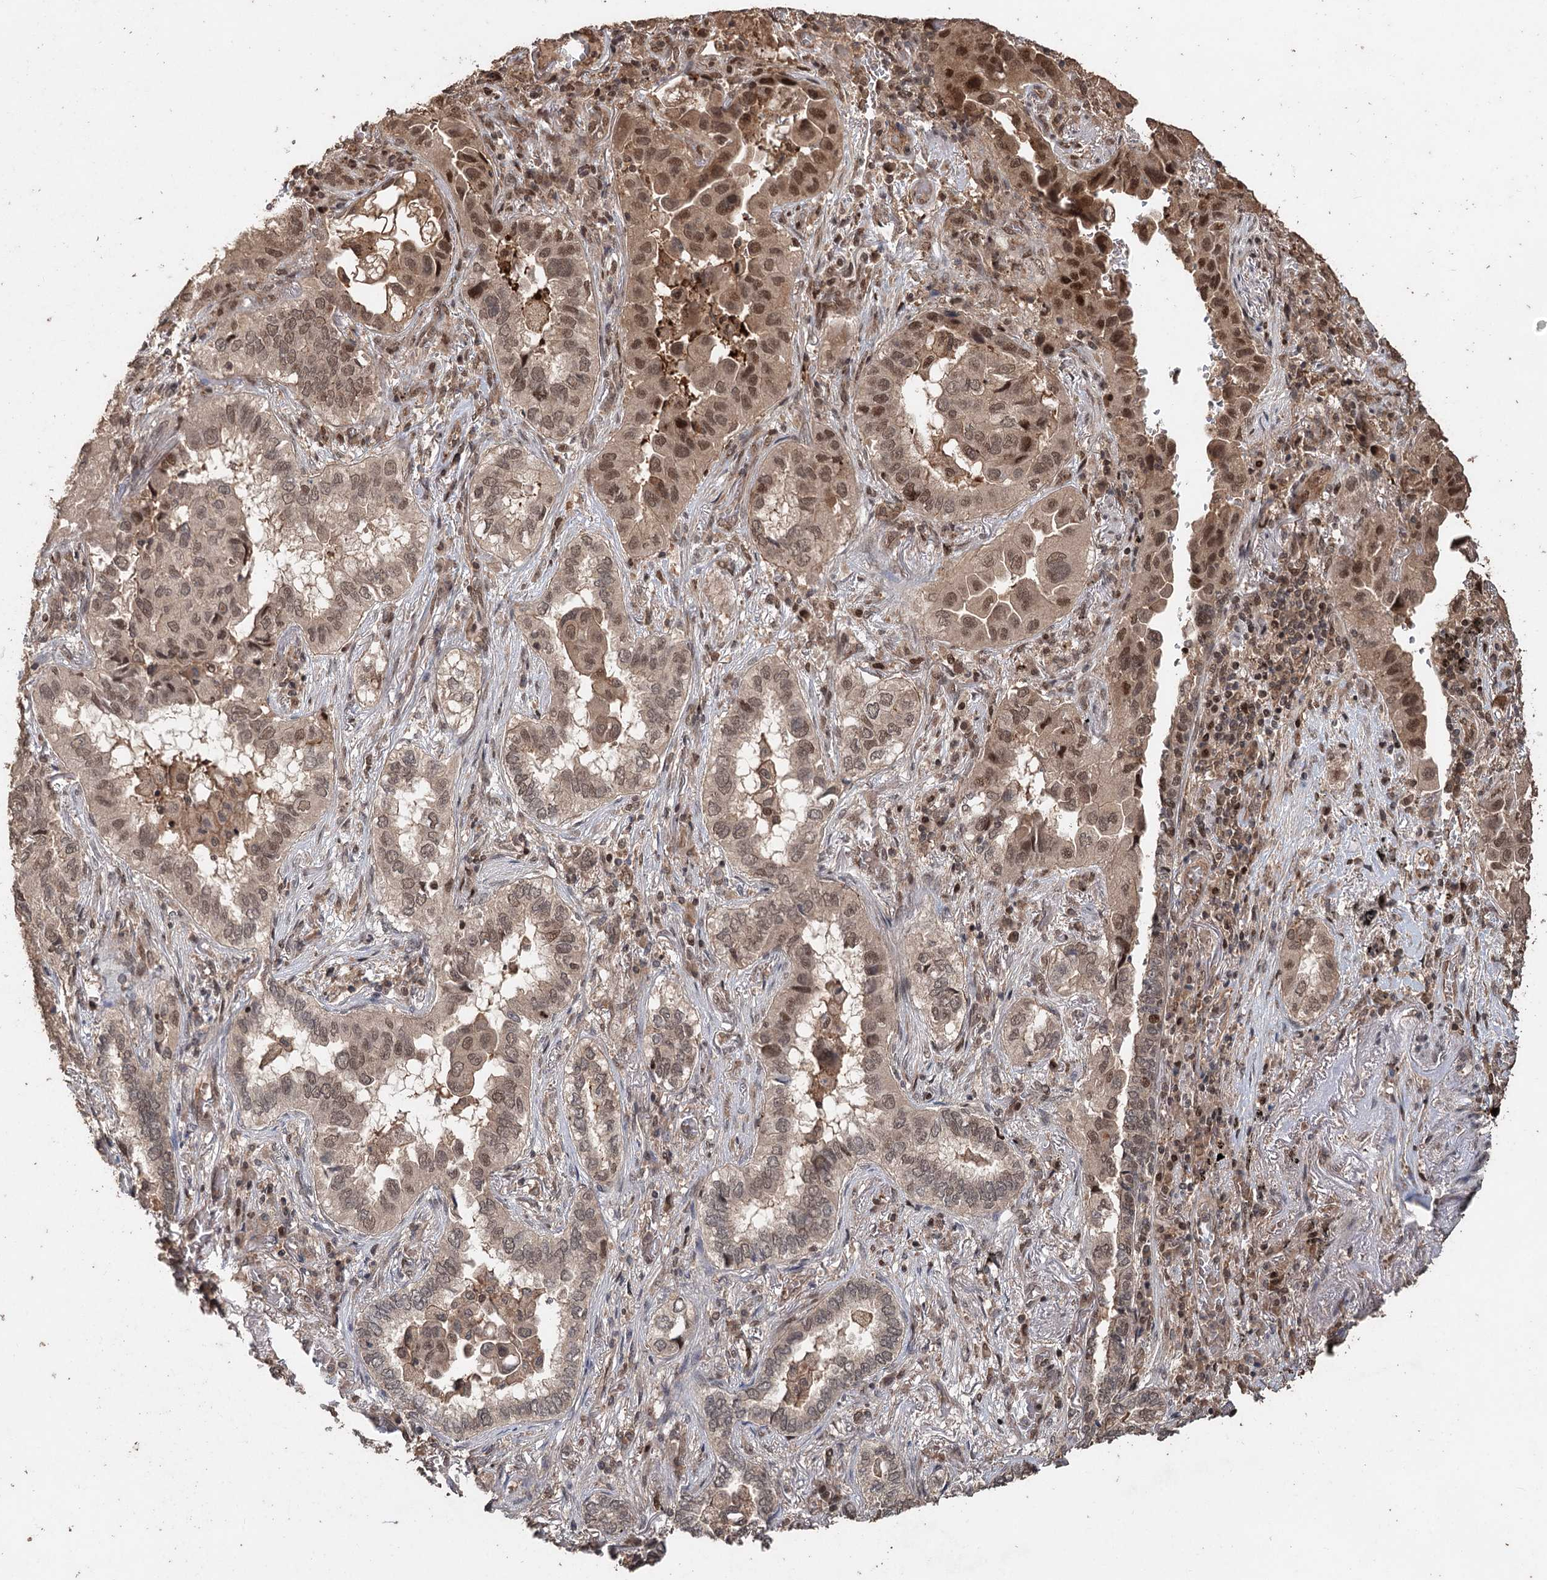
{"staining": {"intensity": "moderate", "quantity": ">75%", "location": "nuclear"}, "tissue": "lung cancer", "cell_type": "Tumor cells", "image_type": "cancer", "snomed": [{"axis": "morphology", "description": "Adenocarcinoma, NOS"}, {"axis": "topography", "description": "Lung"}], "caption": "The photomicrograph demonstrates staining of adenocarcinoma (lung), revealing moderate nuclear protein positivity (brown color) within tumor cells.", "gene": "FBXO7", "patient": {"sex": "female", "age": 76}}